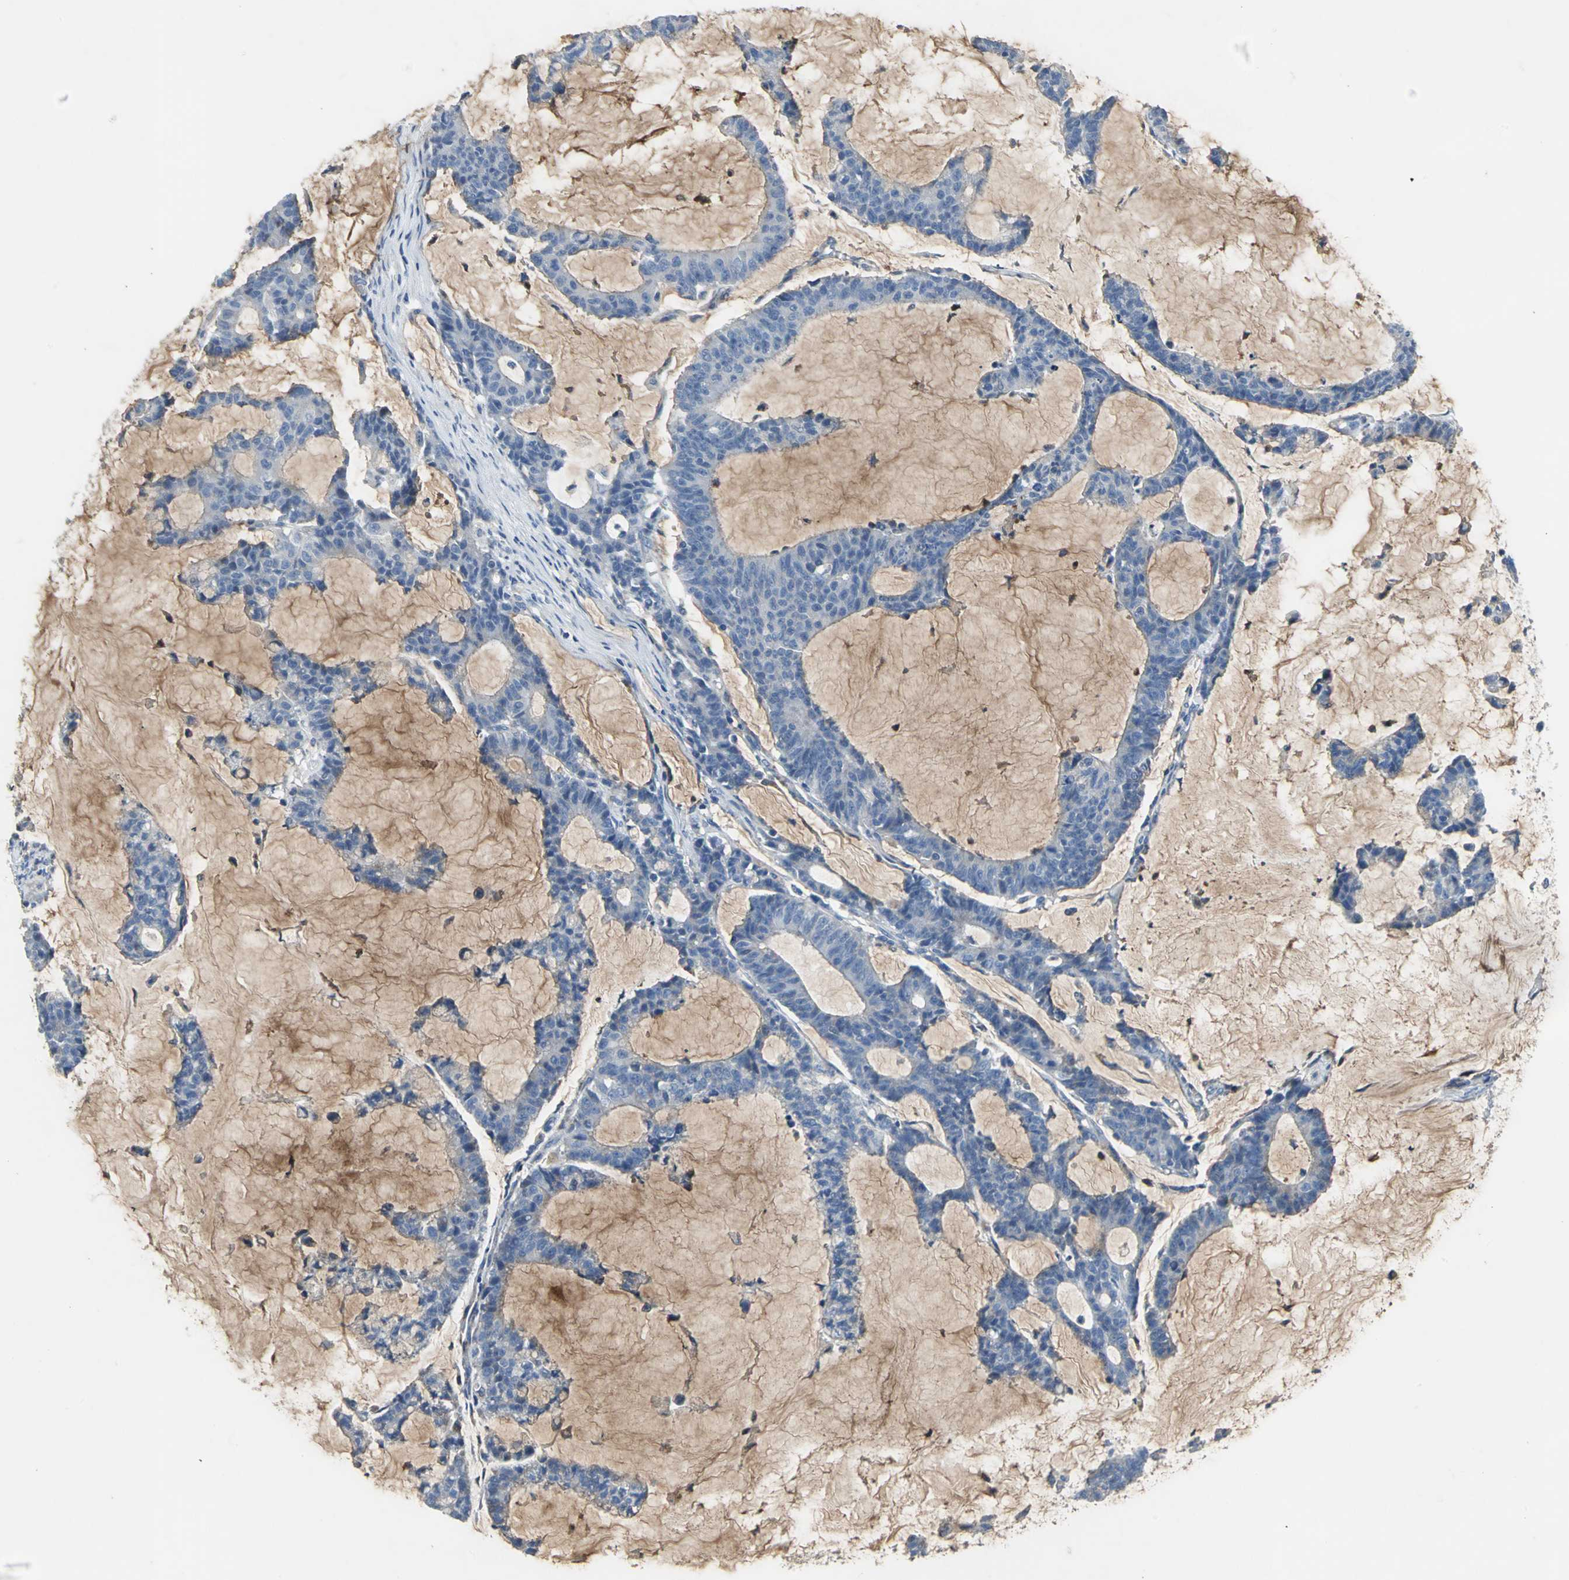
{"staining": {"intensity": "negative", "quantity": "none", "location": "none"}, "tissue": "colorectal cancer", "cell_type": "Tumor cells", "image_type": "cancer", "snomed": [{"axis": "morphology", "description": "Adenocarcinoma, NOS"}, {"axis": "topography", "description": "Colon"}], "caption": "DAB immunohistochemical staining of colorectal cancer (adenocarcinoma) shows no significant expression in tumor cells.", "gene": "SPPL2B", "patient": {"sex": "female", "age": 84}}